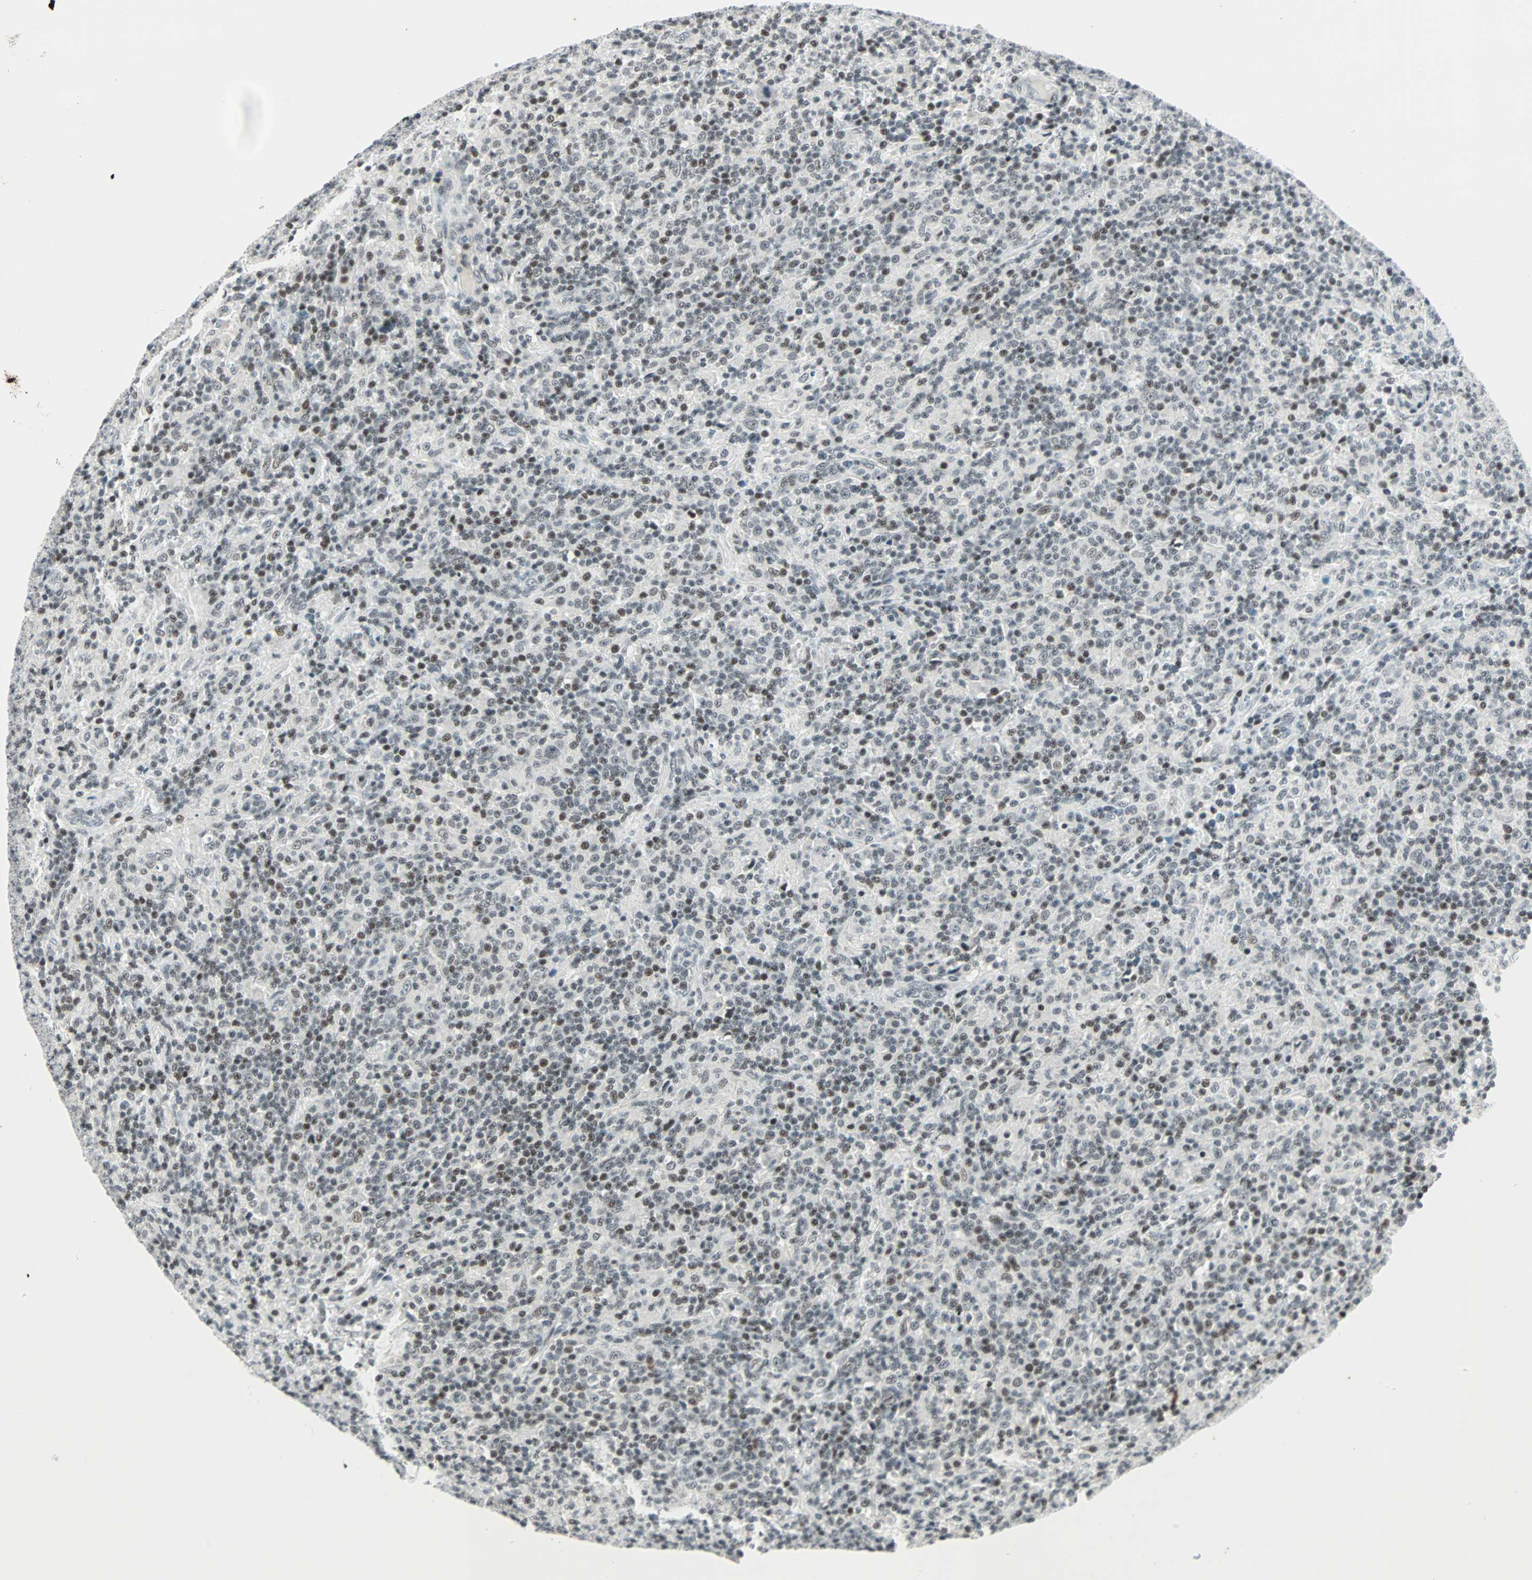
{"staining": {"intensity": "weak", "quantity": ">75%", "location": "nuclear"}, "tissue": "lymphoma", "cell_type": "Tumor cells", "image_type": "cancer", "snomed": [{"axis": "morphology", "description": "Hodgkin's disease, NOS"}, {"axis": "topography", "description": "Lymph node"}], "caption": "A high-resolution image shows immunohistochemistry staining of lymphoma, which exhibits weak nuclear positivity in approximately >75% of tumor cells. The staining was performed using DAB (3,3'-diaminobenzidine) to visualize the protein expression in brown, while the nuclei were stained in blue with hematoxylin (Magnification: 20x).", "gene": "SIN3A", "patient": {"sex": "male", "age": 70}}